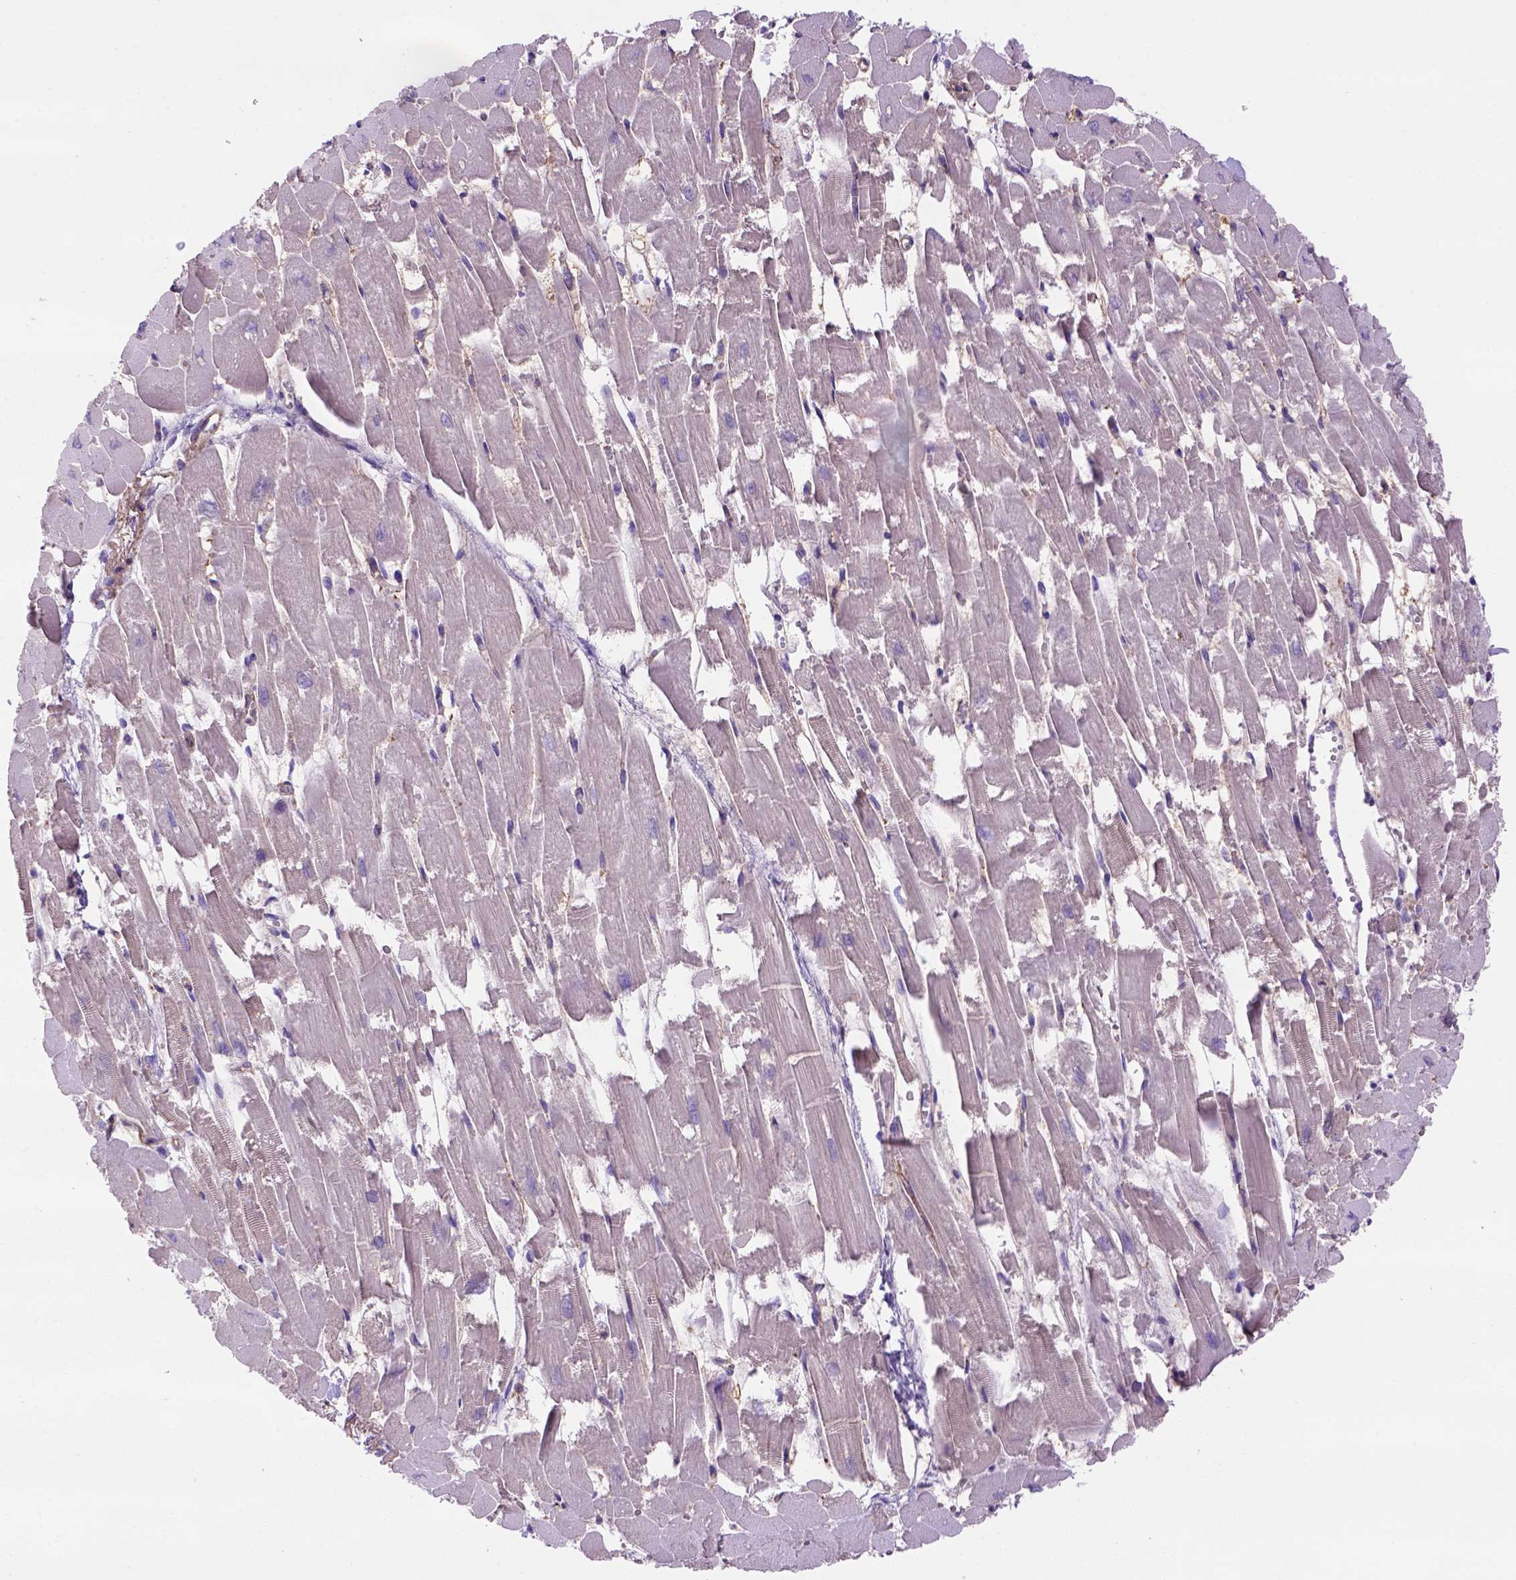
{"staining": {"intensity": "moderate", "quantity": "<25%", "location": "cytoplasmic/membranous"}, "tissue": "heart muscle", "cell_type": "Cardiomyocytes", "image_type": "normal", "snomed": [{"axis": "morphology", "description": "Normal tissue, NOS"}, {"axis": "topography", "description": "Heart"}], "caption": "Immunohistochemical staining of normal human heart muscle reveals <25% levels of moderate cytoplasmic/membranous protein staining in approximately <25% of cardiomyocytes. Nuclei are stained in blue.", "gene": "PEX12", "patient": {"sex": "female", "age": 52}}